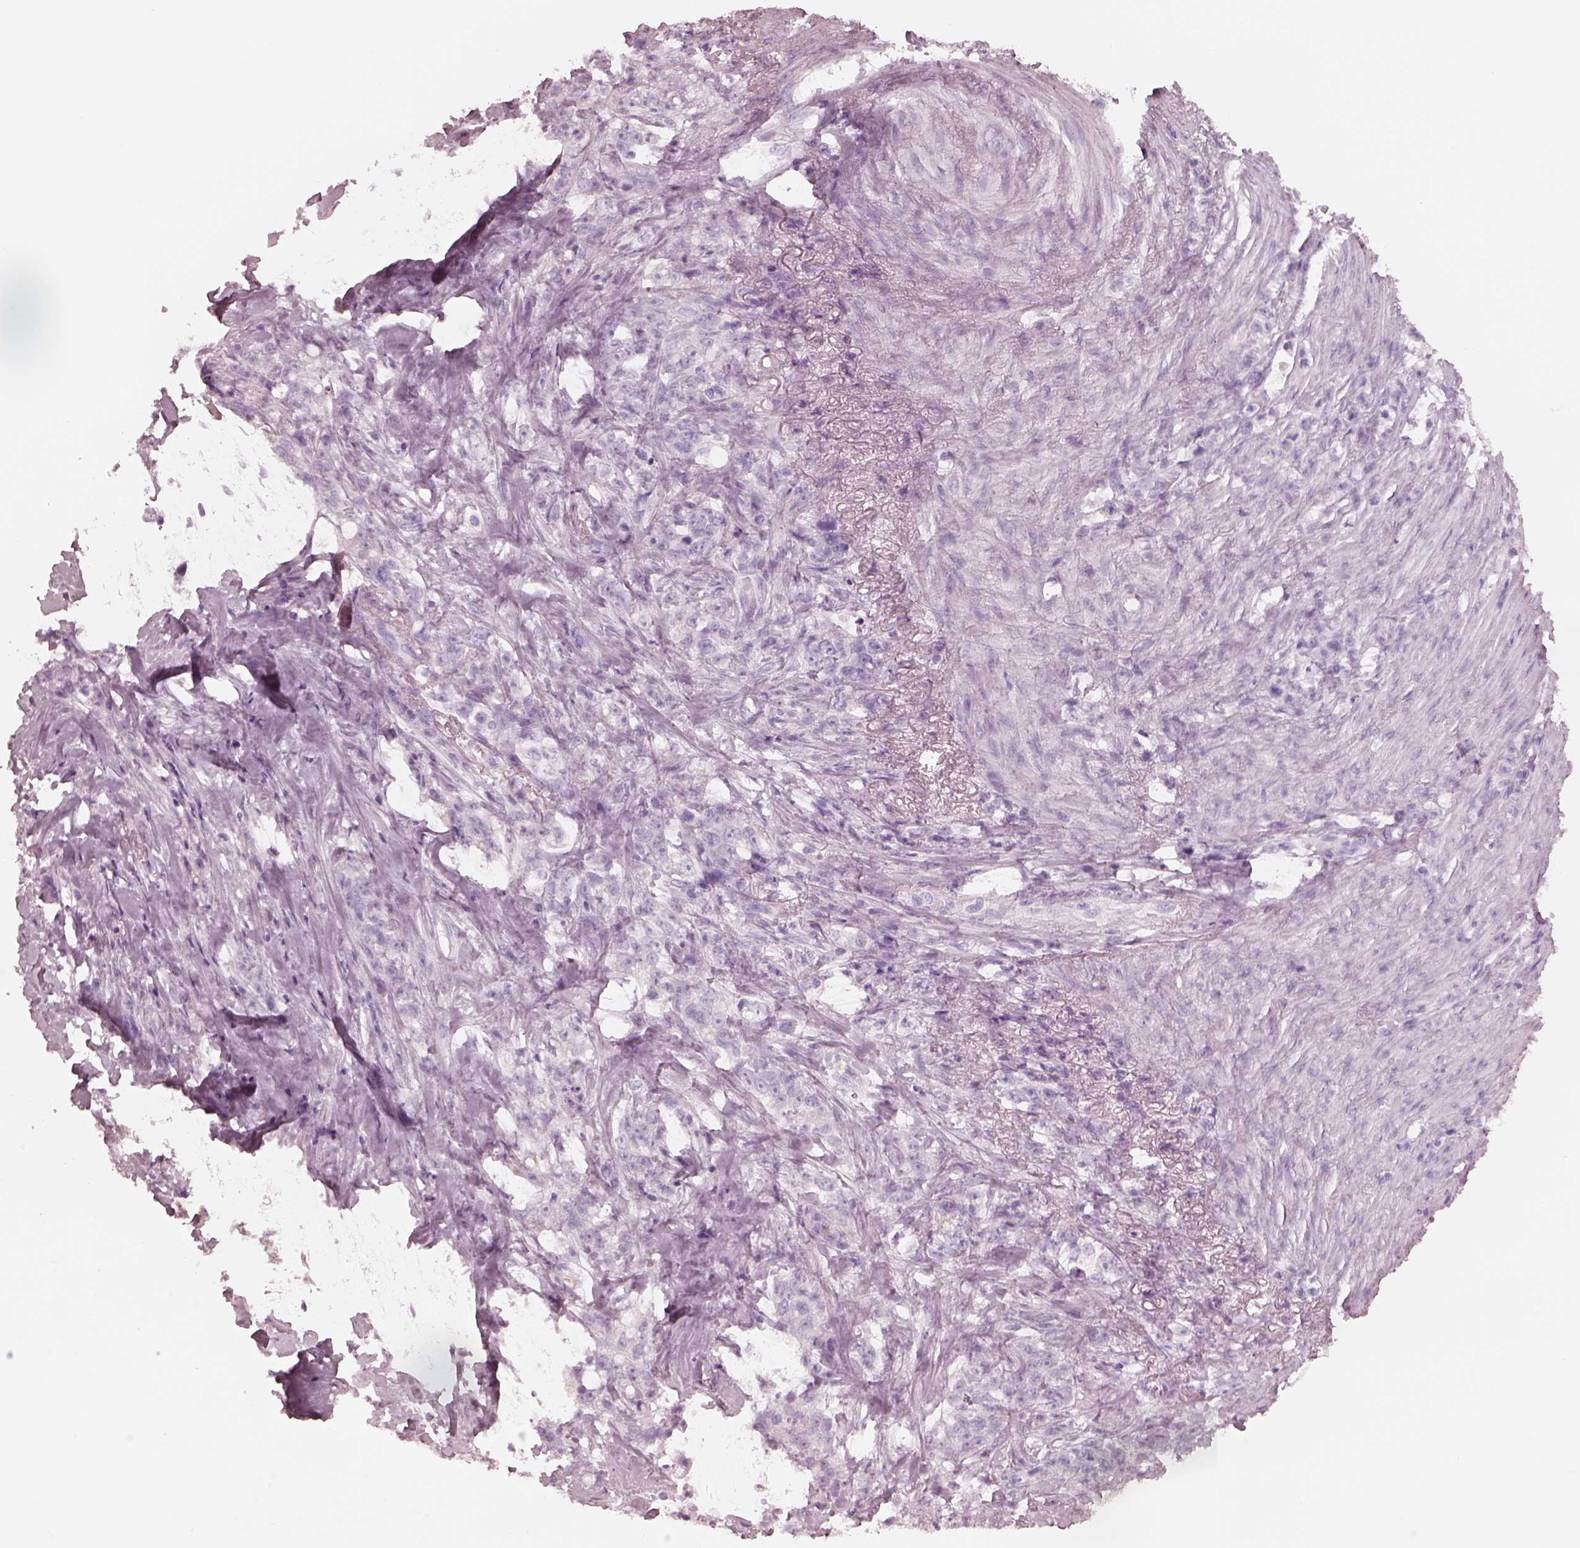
{"staining": {"intensity": "negative", "quantity": "none", "location": "none"}, "tissue": "stomach cancer", "cell_type": "Tumor cells", "image_type": "cancer", "snomed": [{"axis": "morphology", "description": "Adenocarcinoma, NOS"}, {"axis": "topography", "description": "Stomach, lower"}], "caption": "Immunohistochemistry of adenocarcinoma (stomach) exhibits no staining in tumor cells.", "gene": "PON3", "patient": {"sex": "male", "age": 88}}